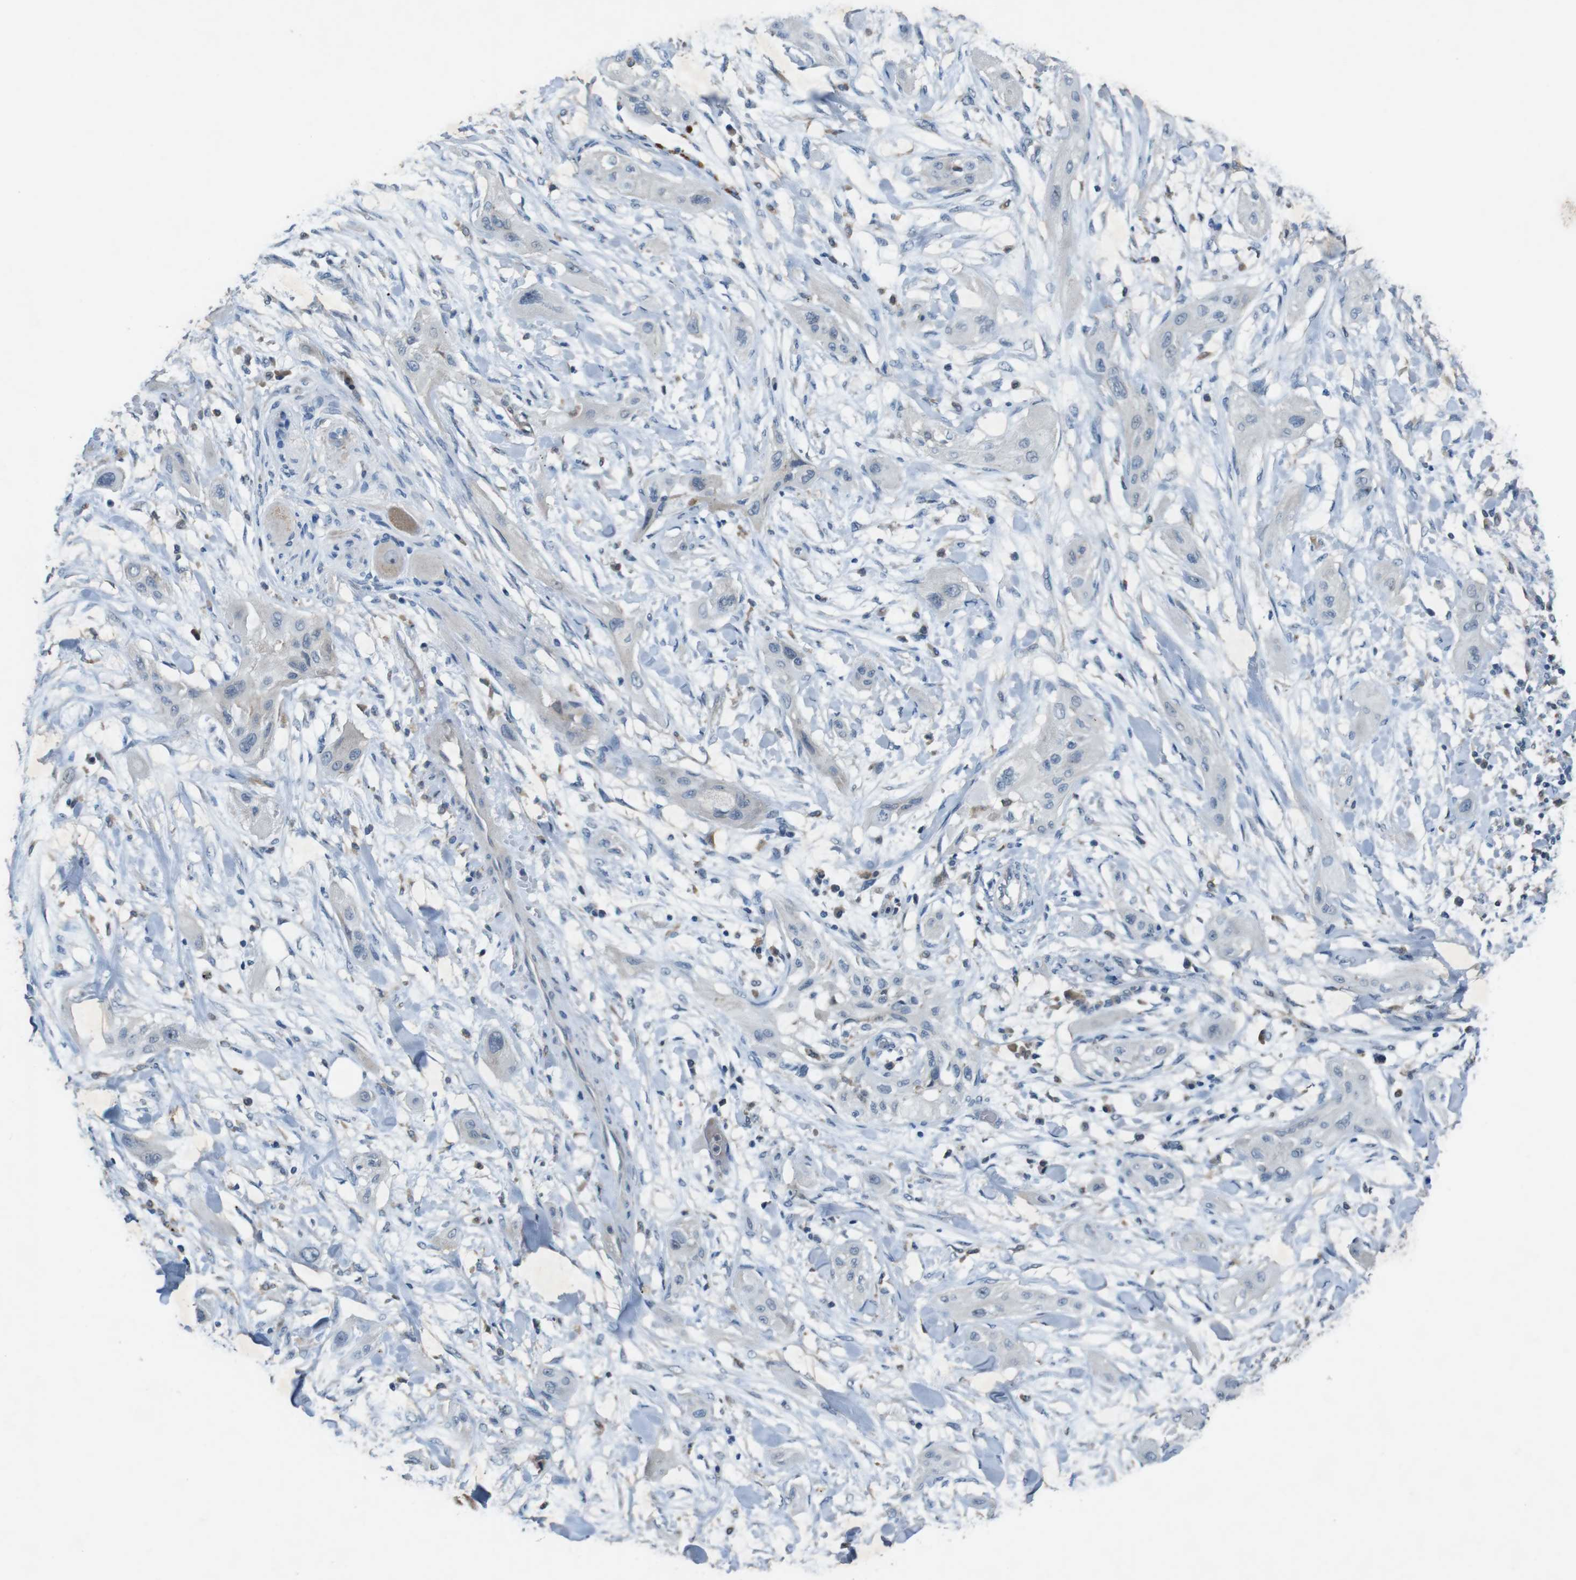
{"staining": {"intensity": "negative", "quantity": "none", "location": "none"}, "tissue": "lung cancer", "cell_type": "Tumor cells", "image_type": "cancer", "snomed": [{"axis": "morphology", "description": "Squamous cell carcinoma, NOS"}, {"axis": "topography", "description": "Lung"}], "caption": "This image is of lung squamous cell carcinoma stained with IHC to label a protein in brown with the nuclei are counter-stained blue. There is no expression in tumor cells.", "gene": "MOGAT3", "patient": {"sex": "female", "age": 47}}